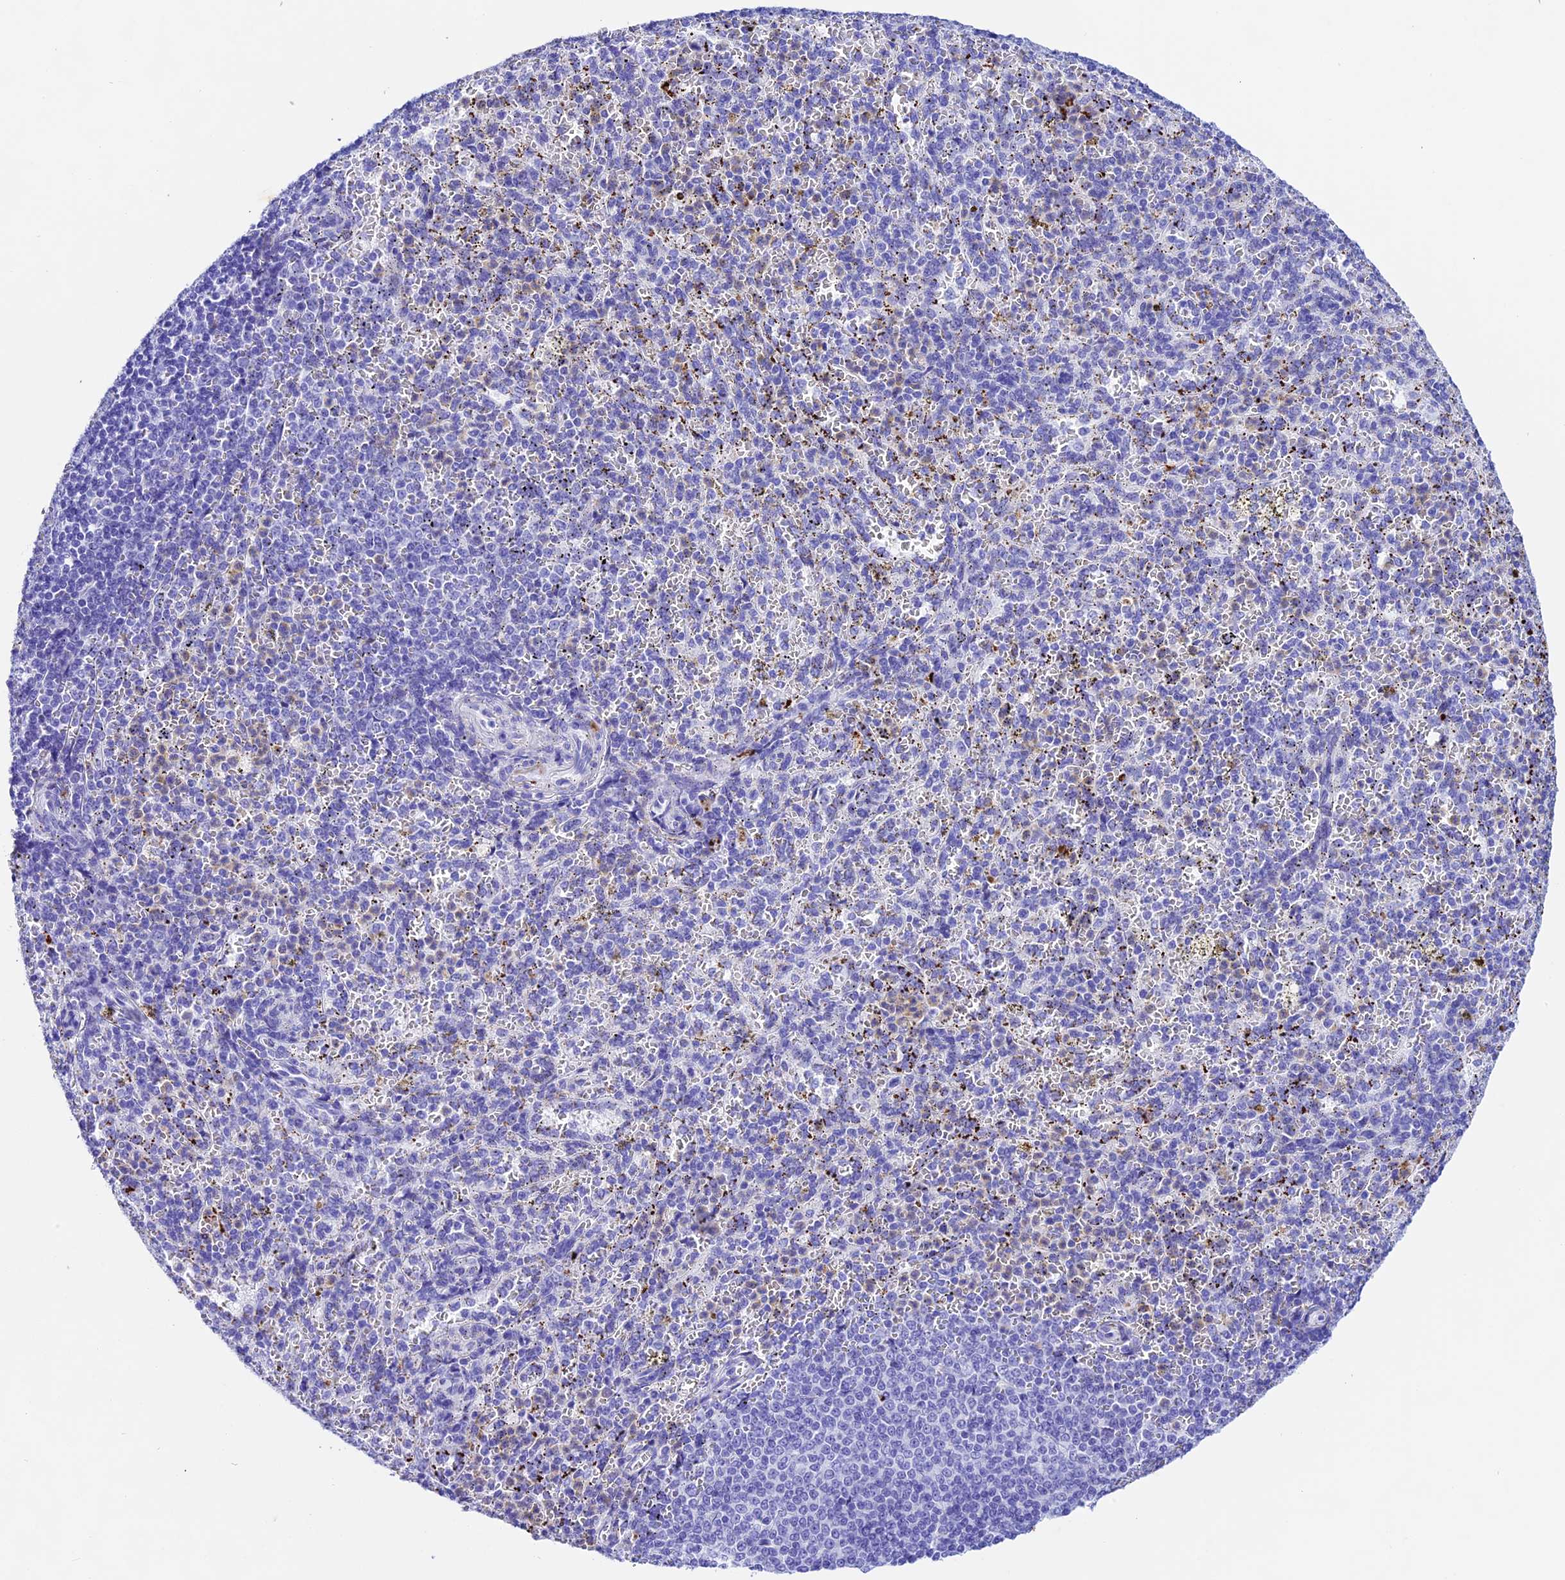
{"staining": {"intensity": "negative", "quantity": "none", "location": "none"}, "tissue": "spleen", "cell_type": "Cells in red pulp", "image_type": "normal", "snomed": [{"axis": "morphology", "description": "Normal tissue, NOS"}, {"axis": "topography", "description": "Spleen"}], "caption": "The image reveals no staining of cells in red pulp in normal spleen. (DAB immunohistochemistry (IHC) with hematoxylin counter stain).", "gene": "PSG11", "patient": {"sex": "female", "age": 21}}